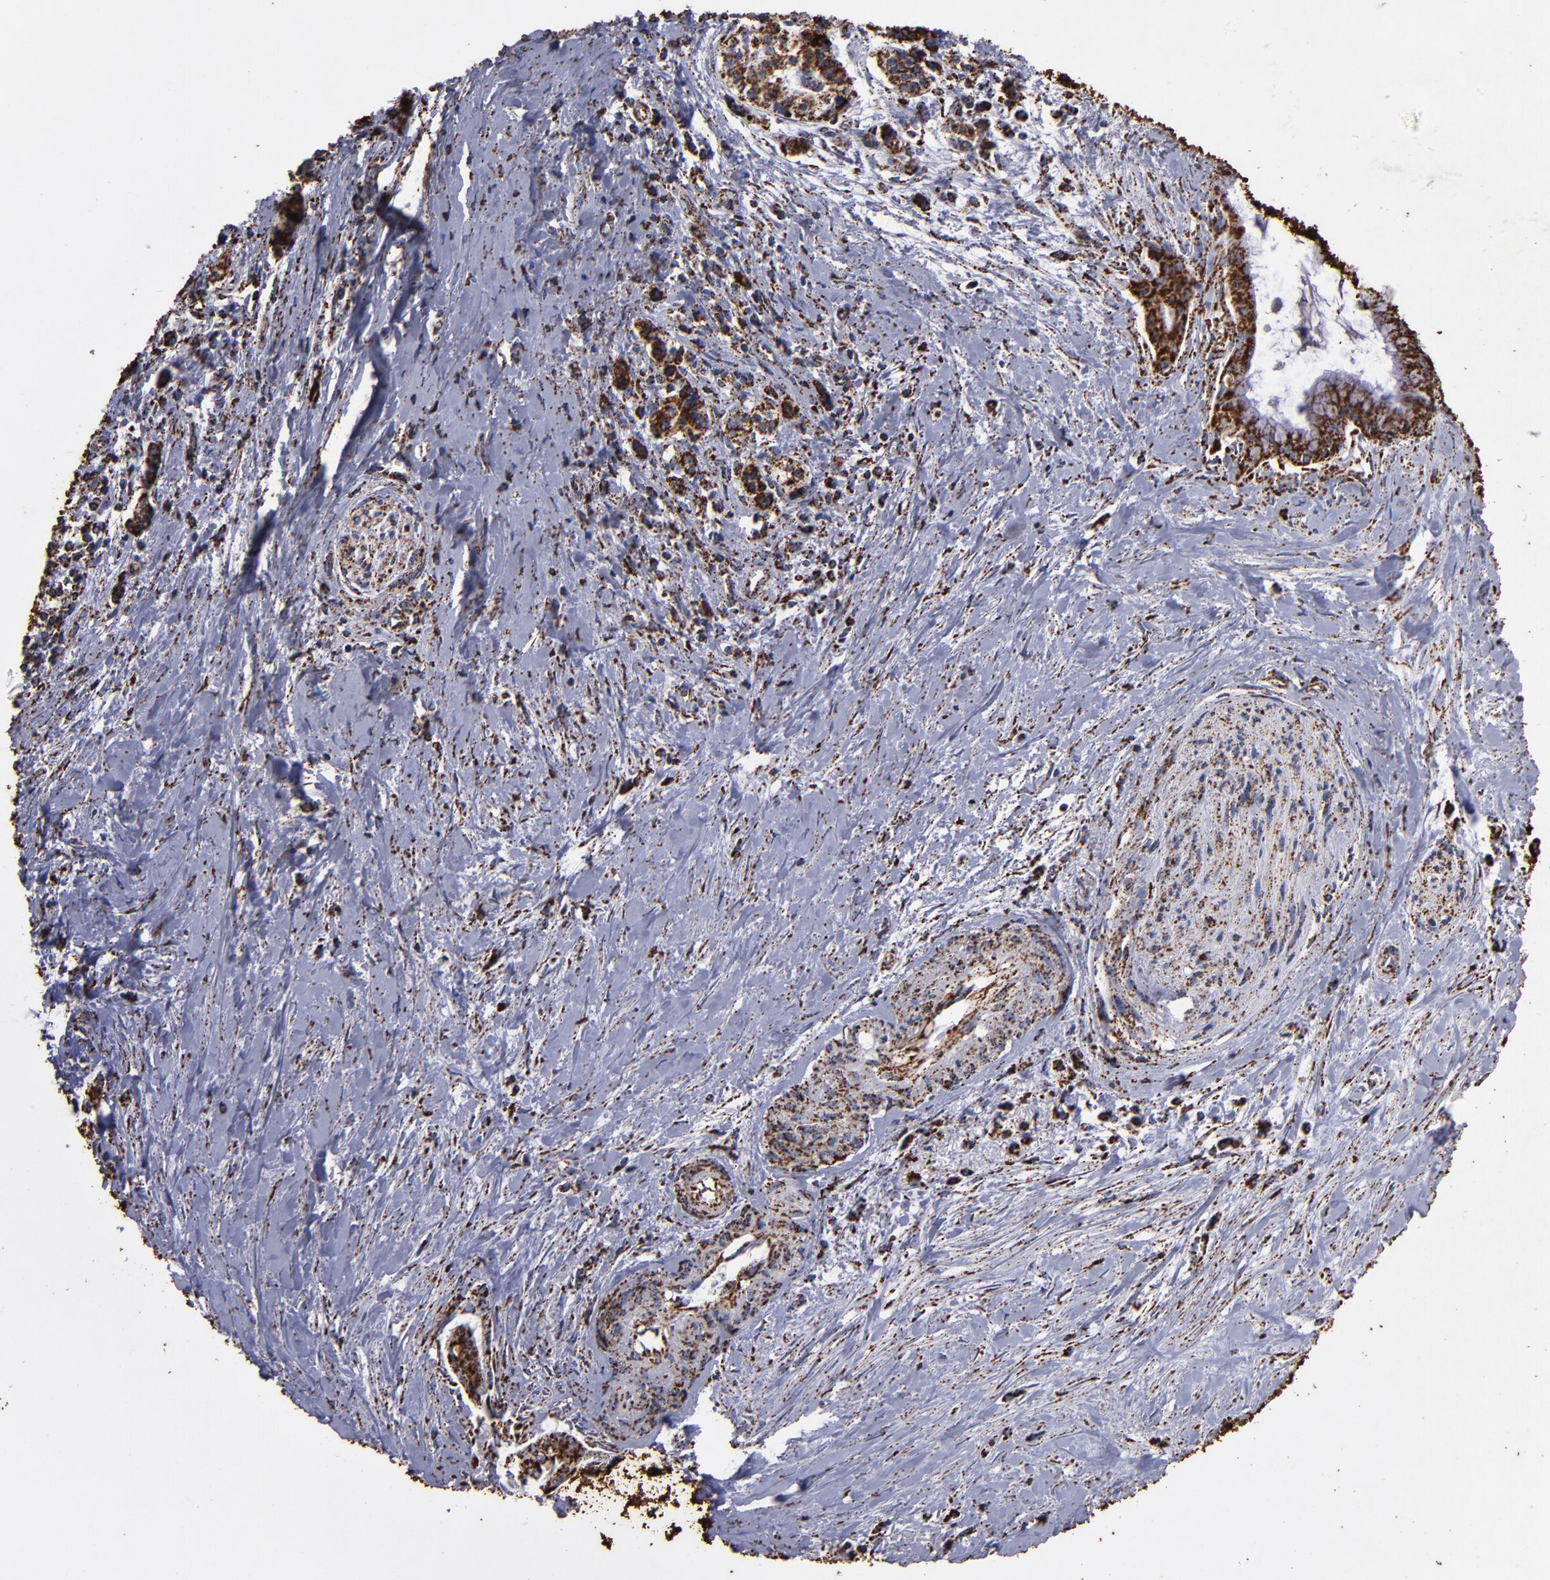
{"staining": {"intensity": "strong", "quantity": ">75%", "location": "cytoplasmic/membranous"}, "tissue": "pancreatic cancer", "cell_type": "Tumor cells", "image_type": "cancer", "snomed": [{"axis": "morphology", "description": "Adenocarcinoma, NOS"}, {"axis": "topography", "description": "Pancreas"}], "caption": "Protein expression analysis of pancreatic cancer (adenocarcinoma) exhibits strong cytoplasmic/membranous expression in approximately >75% of tumor cells. The staining was performed using DAB, with brown indicating positive protein expression. Nuclei are stained blue with hematoxylin.", "gene": "SOD2", "patient": {"sex": "male", "age": 59}}